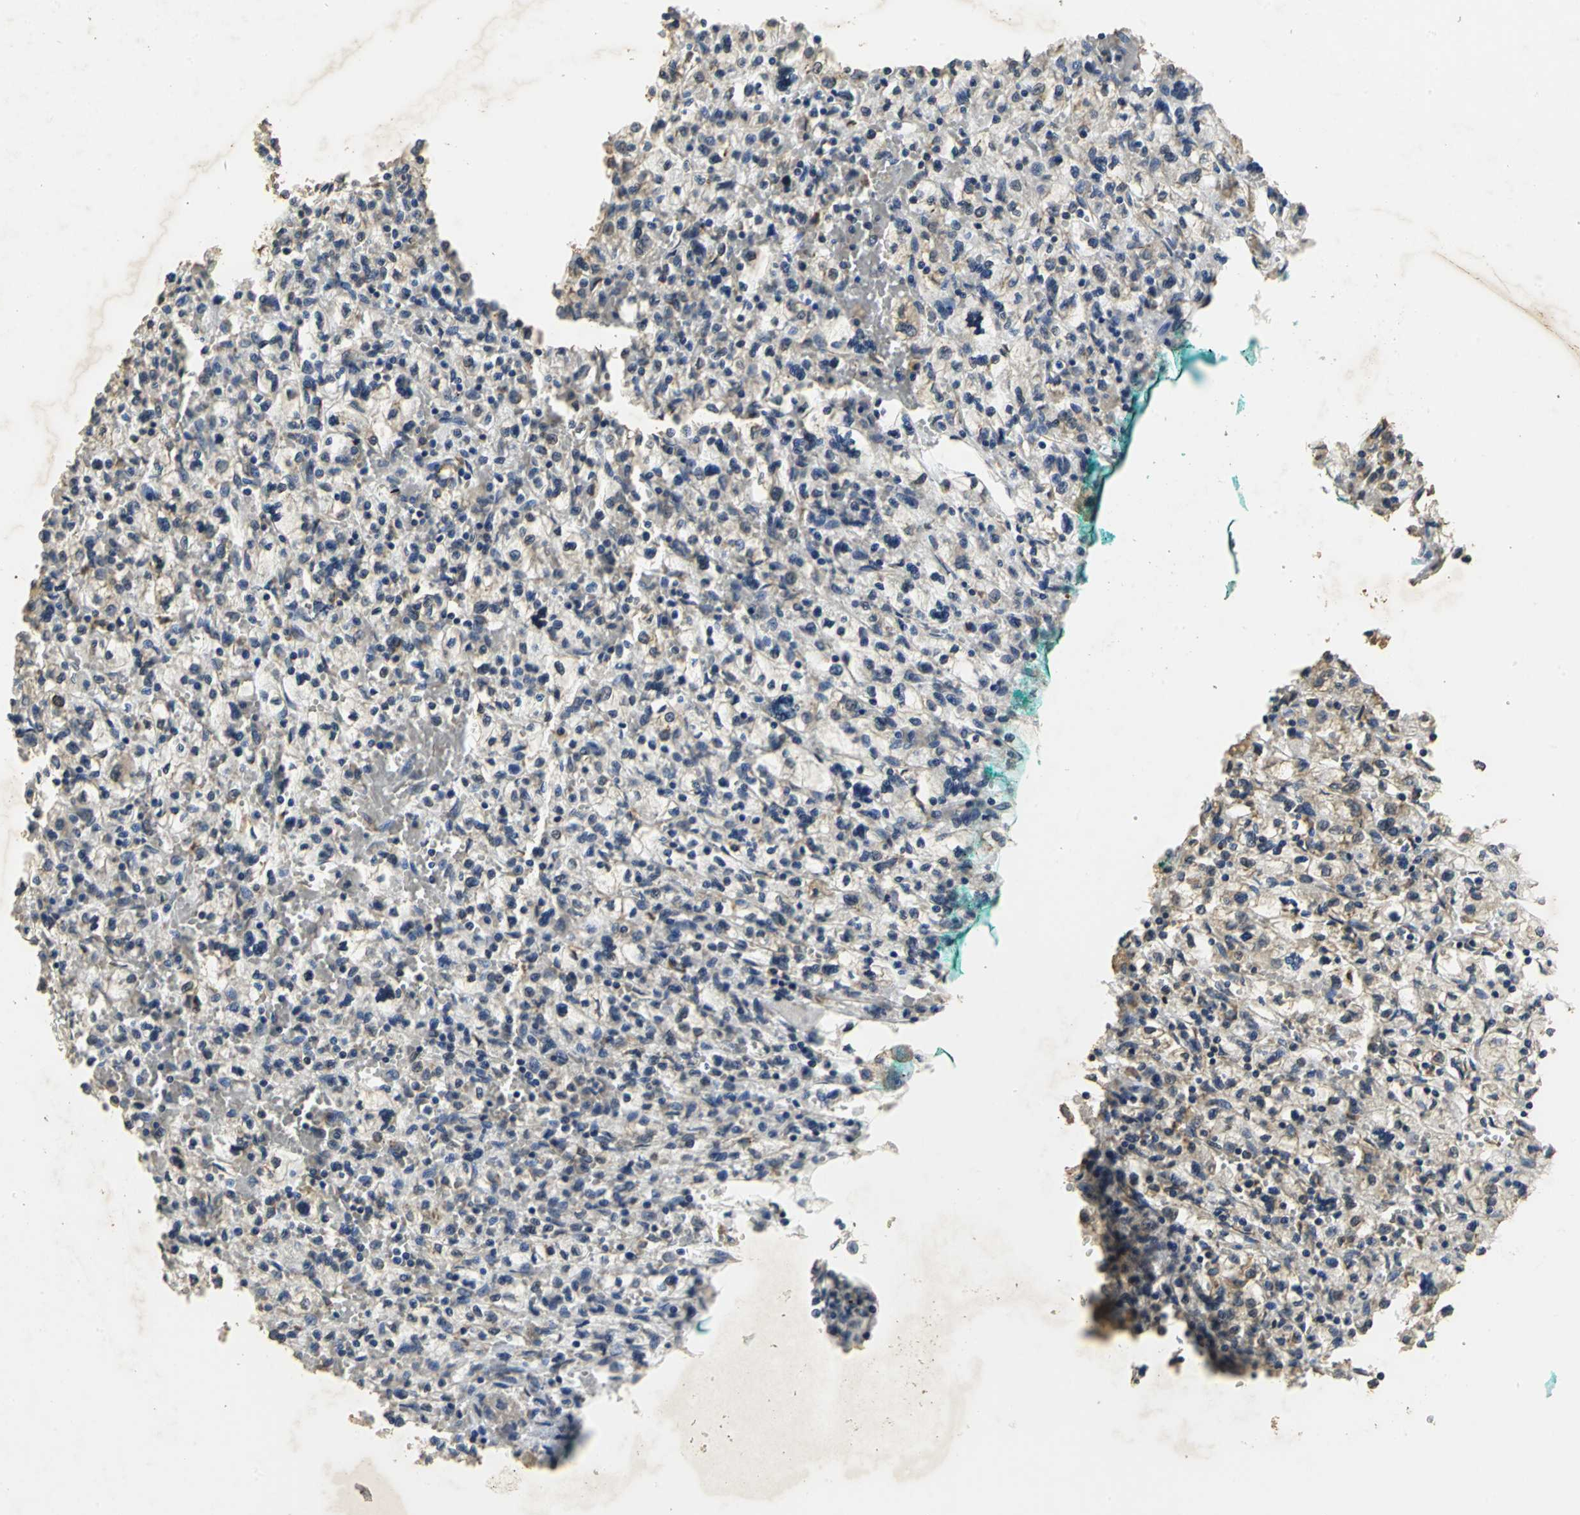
{"staining": {"intensity": "weak", "quantity": ">75%", "location": "cytoplasmic/membranous"}, "tissue": "renal cancer", "cell_type": "Tumor cells", "image_type": "cancer", "snomed": [{"axis": "morphology", "description": "Adenocarcinoma, NOS"}, {"axis": "topography", "description": "Kidney"}], "caption": "Brown immunohistochemical staining in human renal adenocarcinoma displays weak cytoplasmic/membranous positivity in about >75% of tumor cells. (DAB = brown stain, brightfield microscopy at high magnification).", "gene": "ACSL4", "patient": {"sex": "female", "age": 83}}